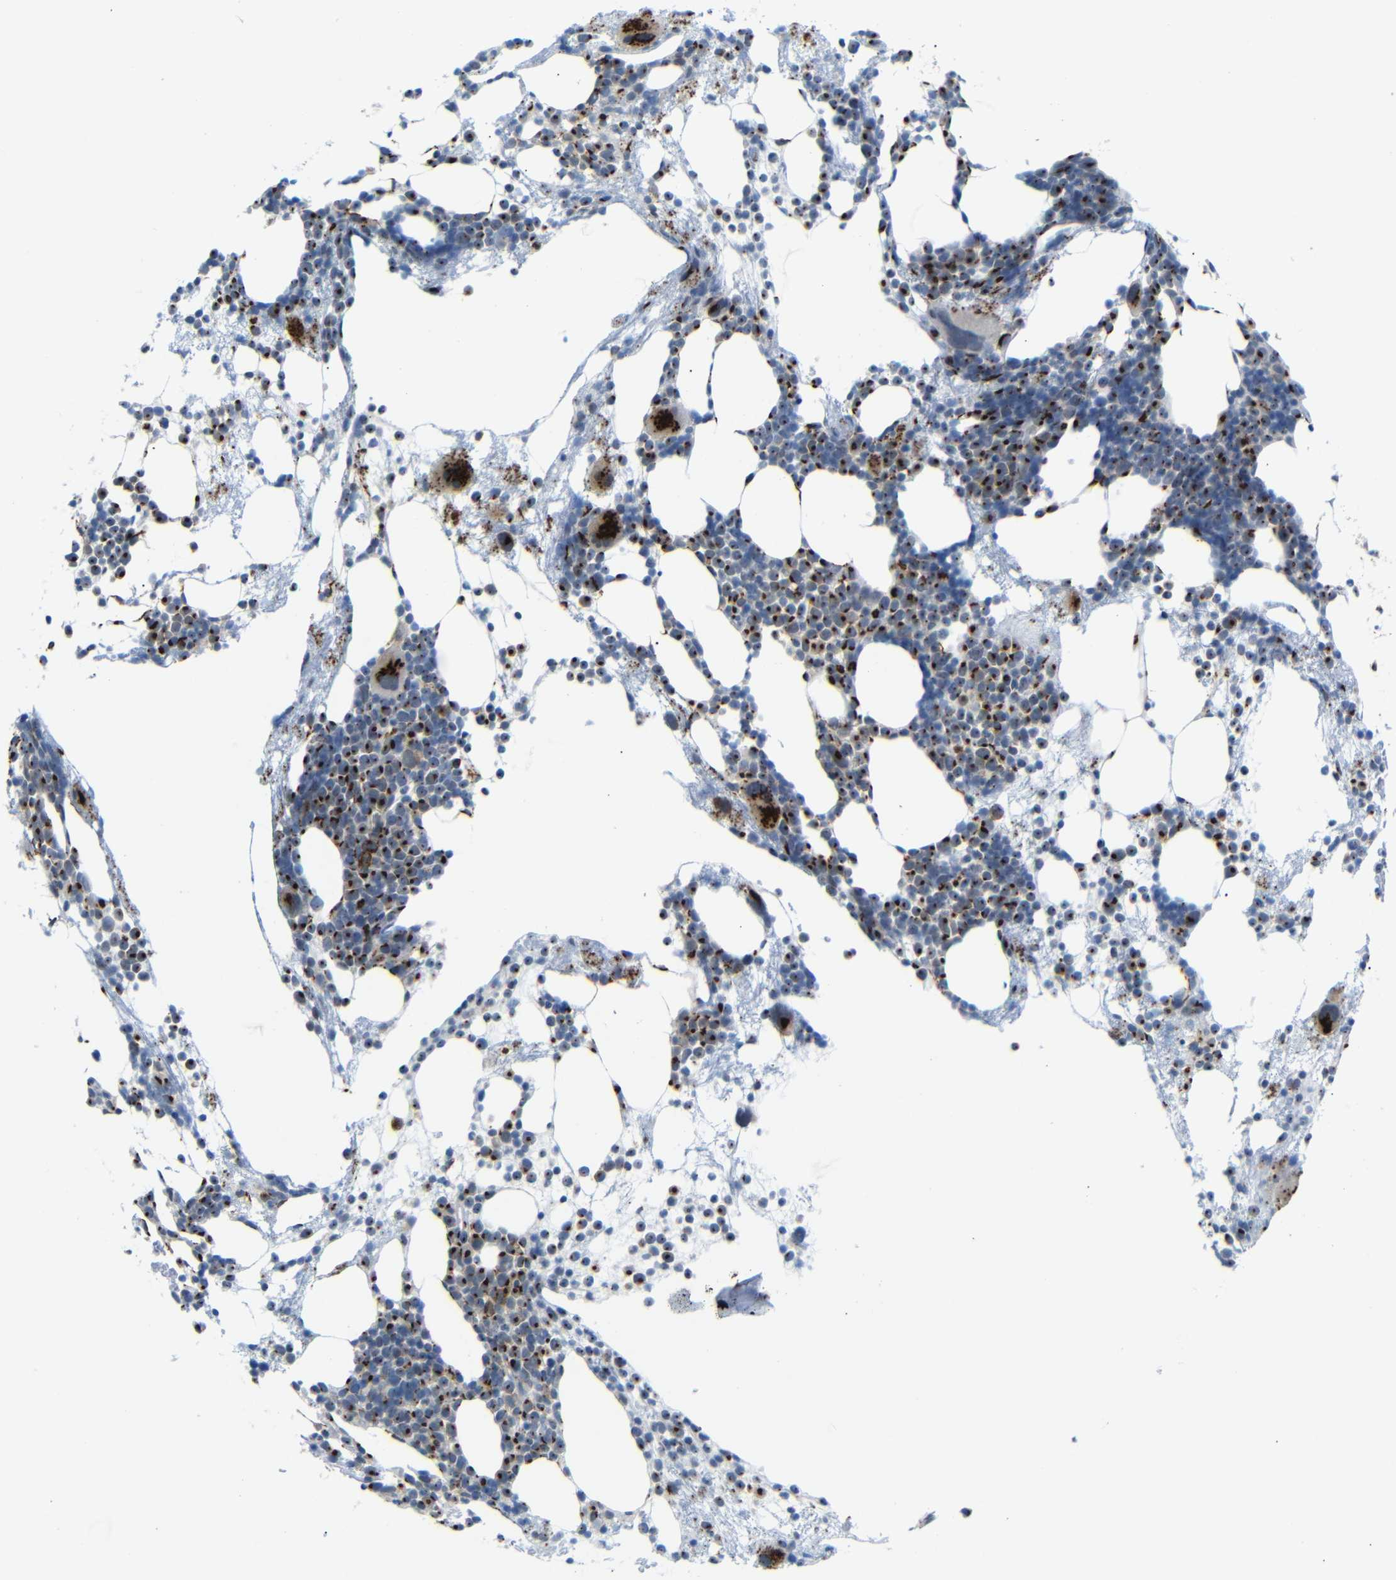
{"staining": {"intensity": "strong", "quantity": ">75%", "location": "cytoplasmic/membranous"}, "tissue": "bone marrow", "cell_type": "Hematopoietic cells", "image_type": "normal", "snomed": [{"axis": "morphology", "description": "Normal tissue, NOS"}, {"axis": "morphology", "description": "Inflammation, NOS"}, {"axis": "topography", "description": "Bone marrow"}], "caption": "An image of human bone marrow stained for a protein exhibits strong cytoplasmic/membranous brown staining in hematopoietic cells. Using DAB (brown) and hematoxylin (blue) stains, captured at high magnification using brightfield microscopy.", "gene": "TGOLN2", "patient": {"sex": "female", "age": 76}}